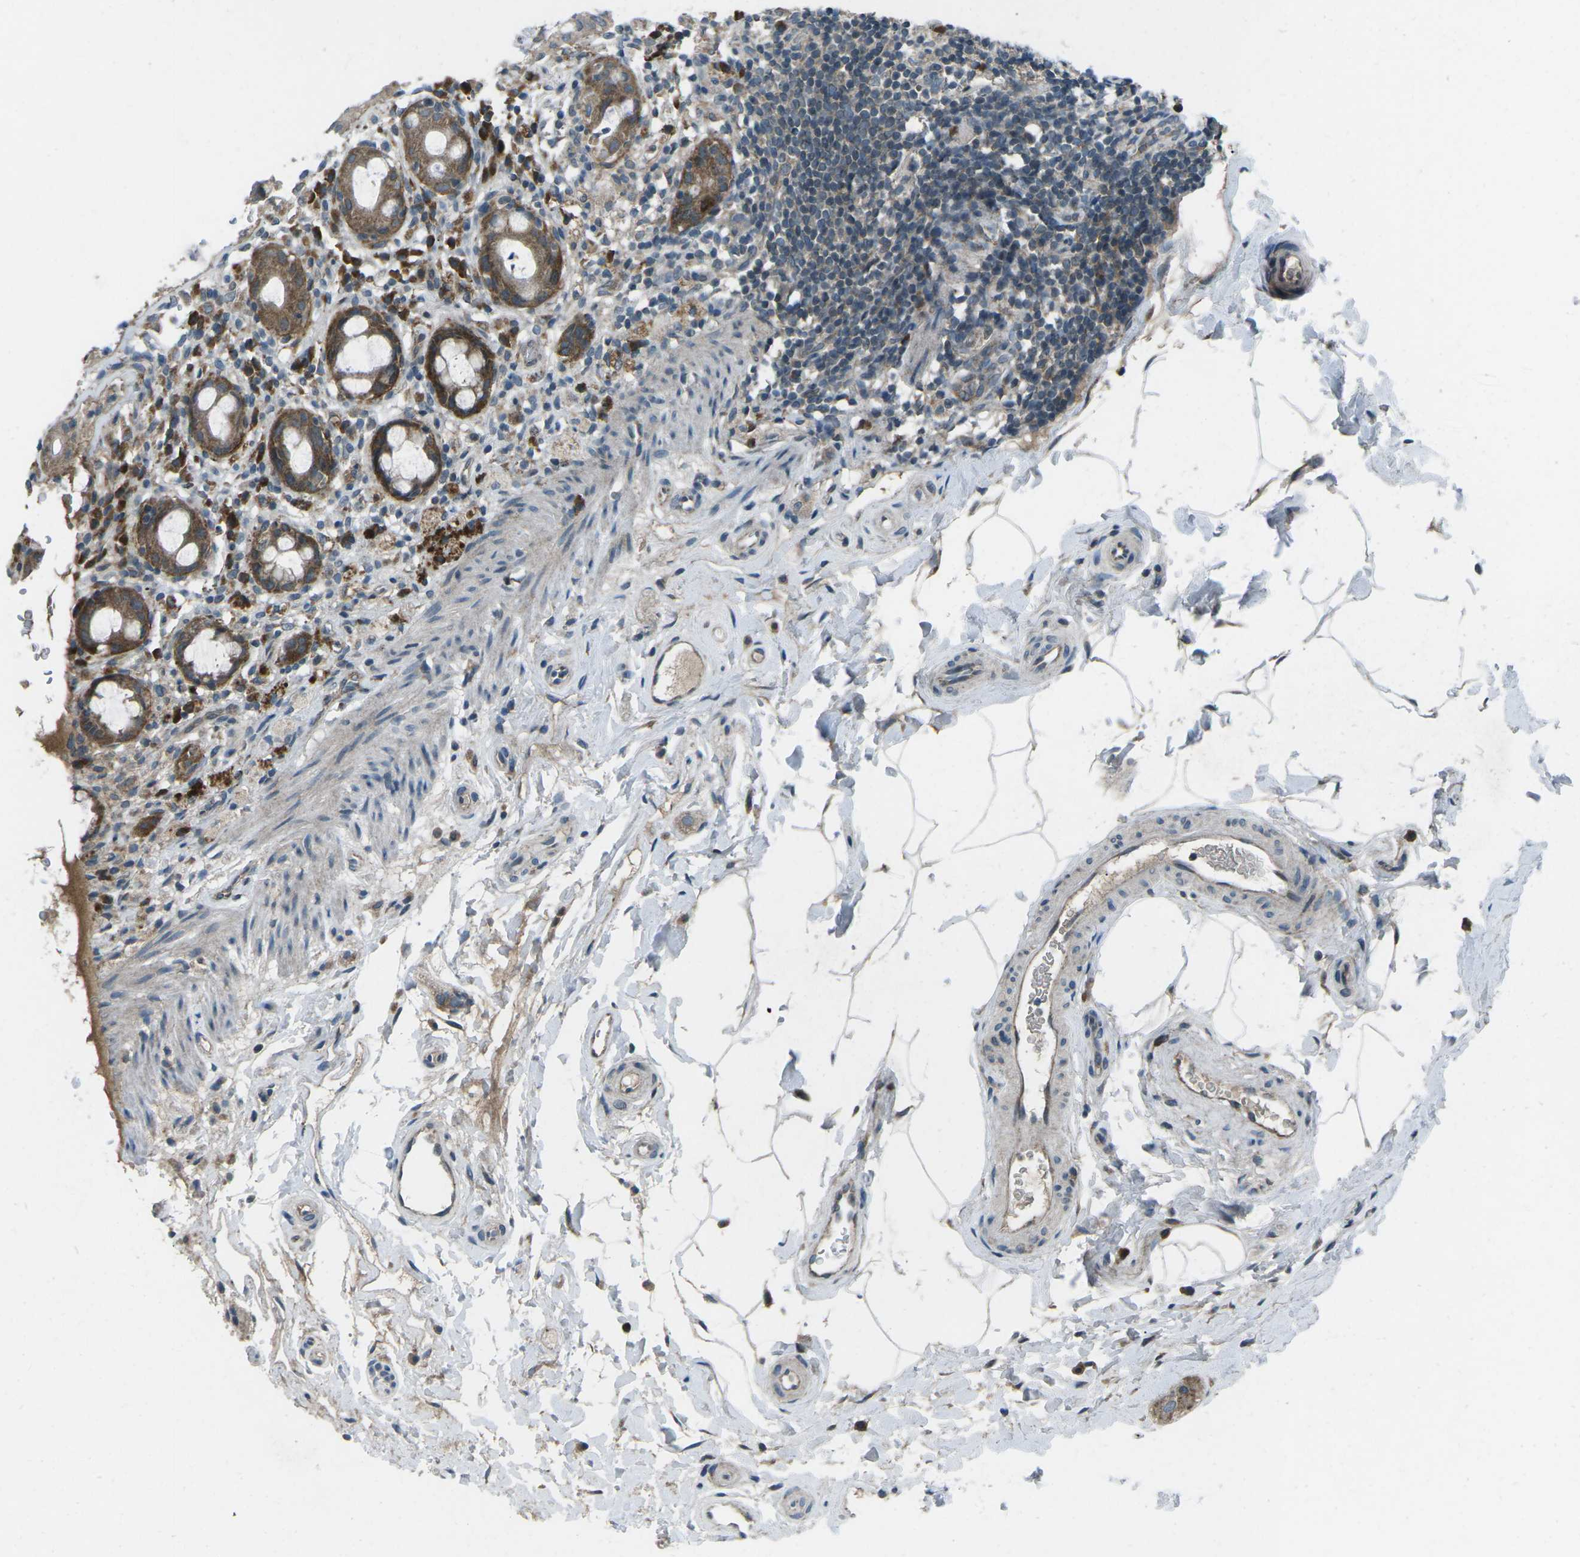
{"staining": {"intensity": "strong", "quantity": ">75%", "location": "cytoplasmic/membranous"}, "tissue": "rectum", "cell_type": "Glandular cells", "image_type": "normal", "snomed": [{"axis": "morphology", "description": "Normal tissue, NOS"}, {"axis": "topography", "description": "Rectum"}], "caption": "A high amount of strong cytoplasmic/membranous staining is identified in about >75% of glandular cells in benign rectum.", "gene": "CDK16", "patient": {"sex": "male", "age": 44}}